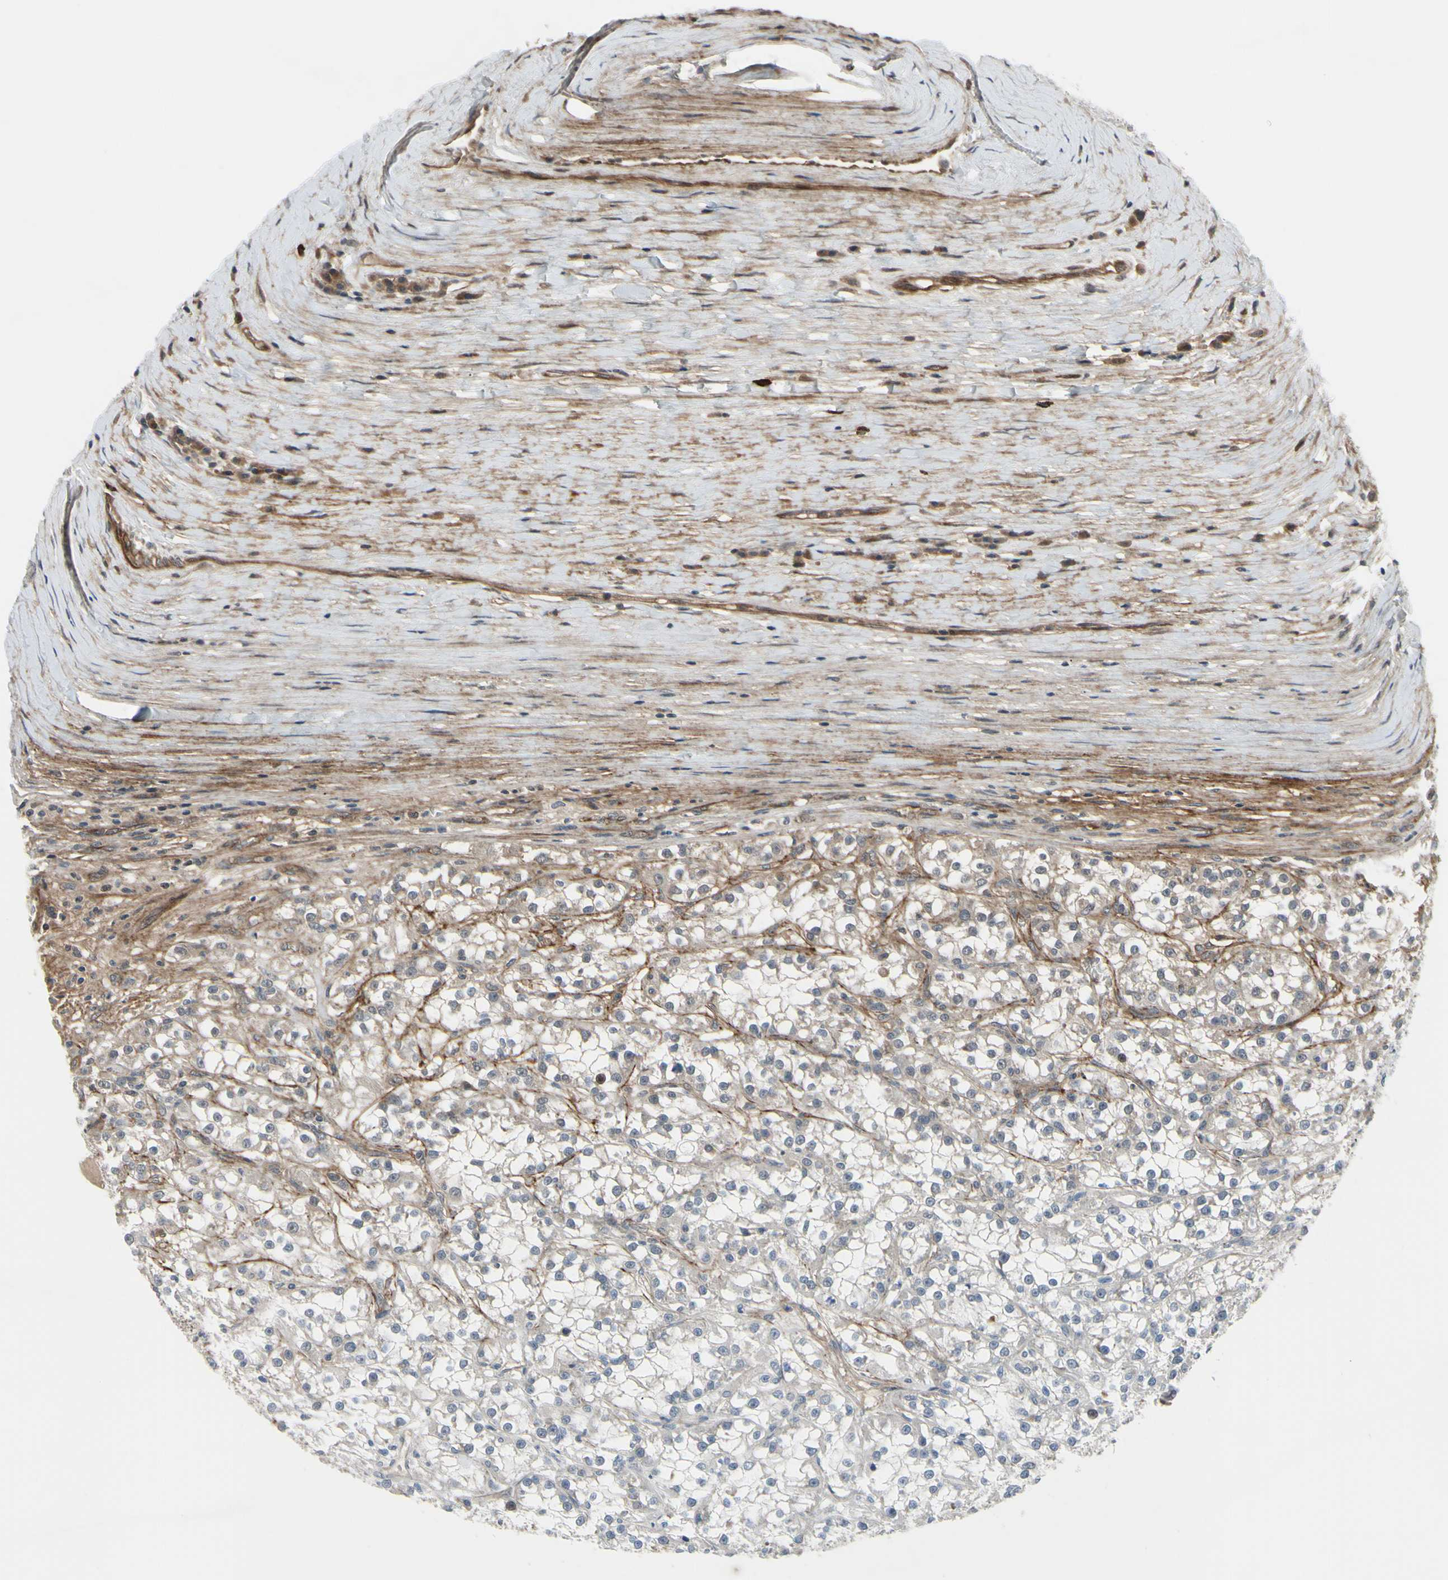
{"staining": {"intensity": "moderate", "quantity": "<25%", "location": "cytoplasmic/membranous"}, "tissue": "renal cancer", "cell_type": "Tumor cells", "image_type": "cancer", "snomed": [{"axis": "morphology", "description": "Adenocarcinoma, NOS"}, {"axis": "topography", "description": "Kidney"}], "caption": "Renal adenocarcinoma stained with immunohistochemistry (IHC) shows moderate cytoplasmic/membranous staining in approximately <25% of tumor cells. The staining was performed using DAB (3,3'-diaminobenzidine) to visualize the protein expression in brown, while the nuclei were stained in blue with hematoxylin (Magnification: 20x).", "gene": "COMMD9", "patient": {"sex": "female", "age": 52}}